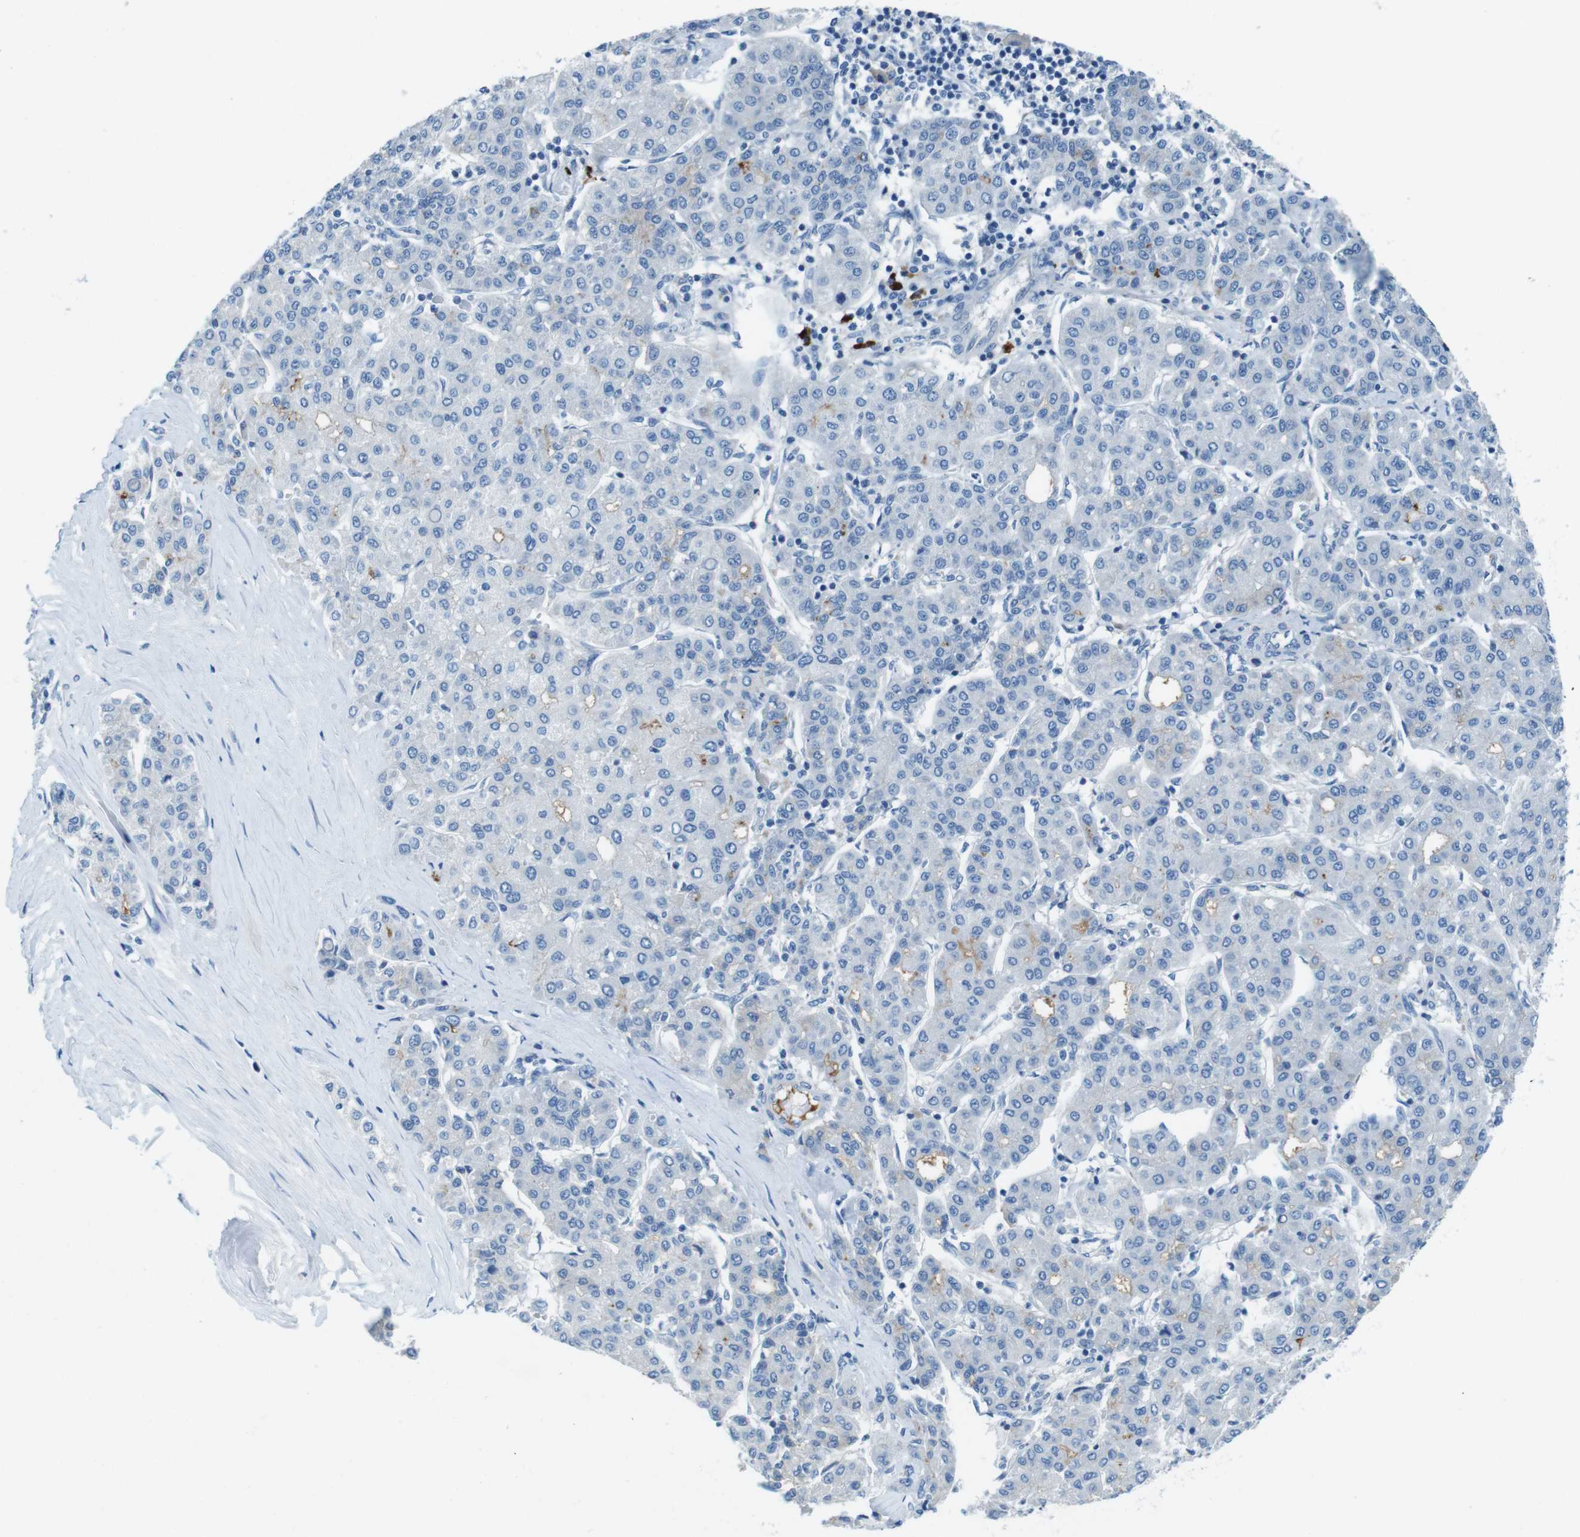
{"staining": {"intensity": "negative", "quantity": "none", "location": "none"}, "tissue": "liver cancer", "cell_type": "Tumor cells", "image_type": "cancer", "snomed": [{"axis": "morphology", "description": "Carcinoma, Hepatocellular, NOS"}, {"axis": "topography", "description": "Liver"}], "caption": "This is an immunohistochemistry image of liver cancer. There is no expression in tumor cells.", "gene": "SLC35A3", "patient": {"sex": "male", "age": 65}}